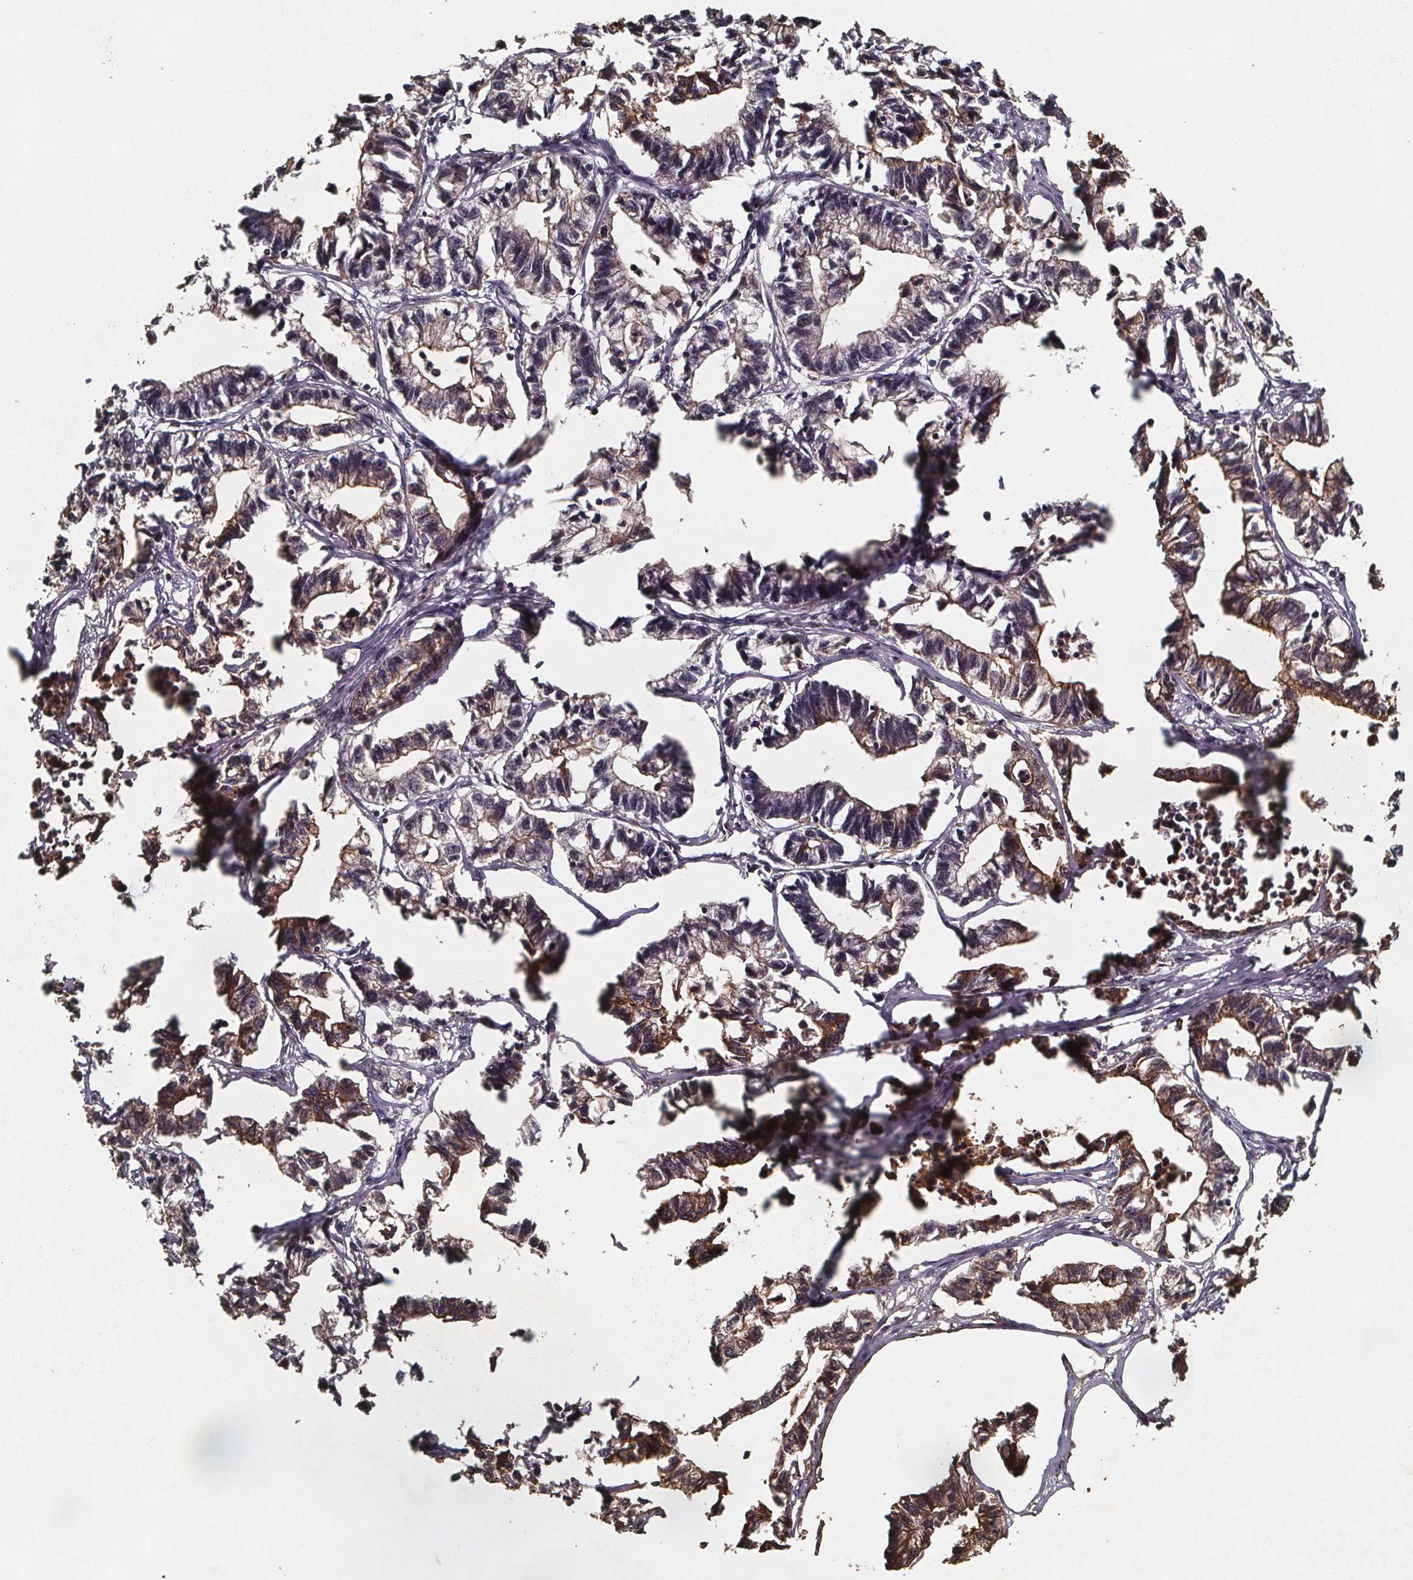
{"staining": {"intensity": "moderate", "quantity": "25%-75%", "location": "cytoplasmic/membranous"}, "tissue": "stomach cancer", "cell_type": "Tumor cells", "image_type": "cancer", "snomed": [{"axis": "morphology", "description": "Adenocarcinoma, NOS"}, {"axis": "topography", "description": "Stomach"}], "caption": "Immunohistochemical staining of stomach adenocarcinoma demonstrates medium levels of moderate cytoplasmic/membranous protein staining in approximately 25%-75% of tumor cells.", "gene": "ZNF879", "patient": {"sex": "male", "age": 83}}